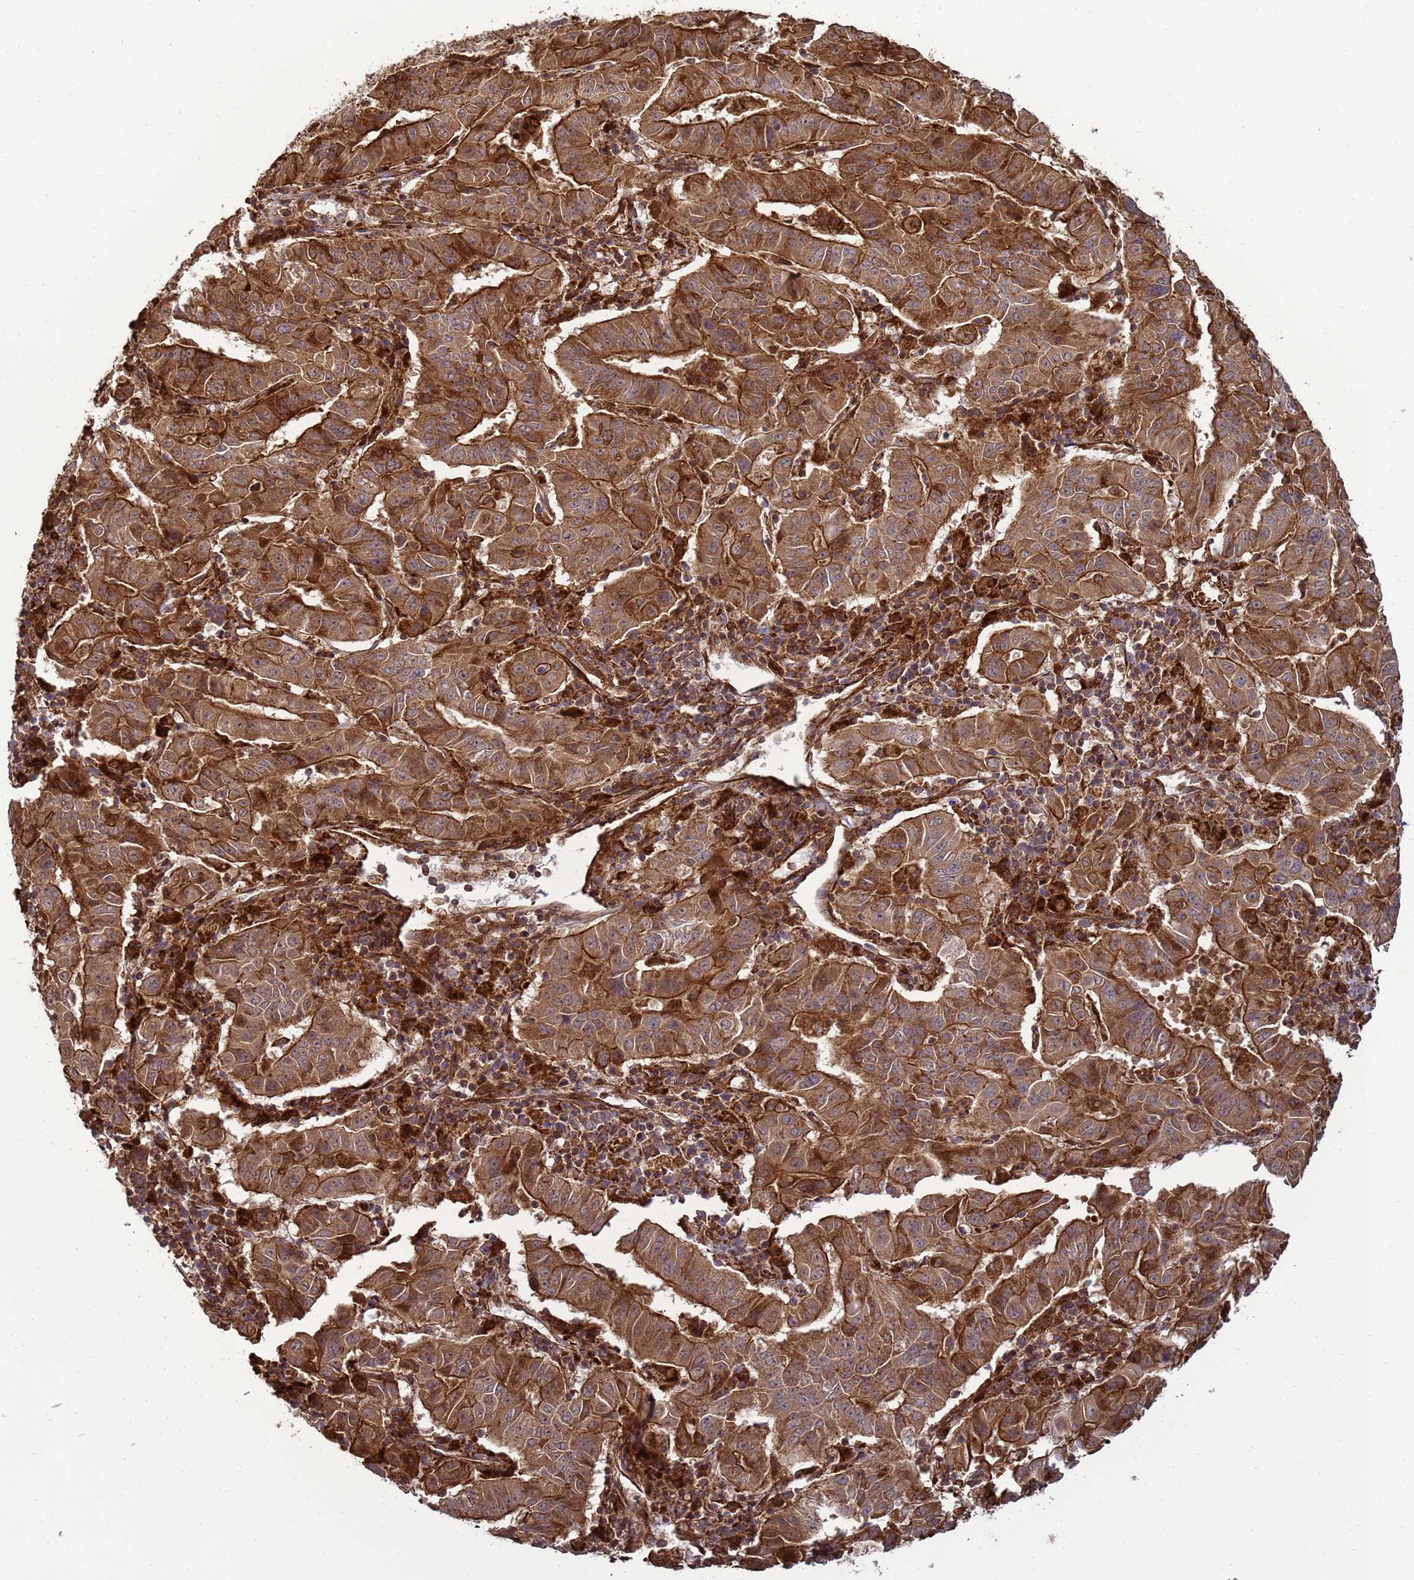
{"staining": {"intensity": "strong", "quantity": ">75%", "location": "cytoplasmic/membranous"}, "tissue": "pancreatic cancer", "cell_type": "Tumor cells", "image_type": "cancer", "snomed": [{"axis": "morphology", "description": "Adenocarcinoma, NOS"}, {"axis": "topography", "description": "Pancreas"}], "caption": "Protein staining of pancreatic adenocarcinoma tissue demonstrates strong cytoplasmic/membranous expression in approximately >75% of tumor cells. (IHC, brightfield microscopy, high magnification).", "gene": "CNOT1", "patient": {"sex": "male", "age": 63}}